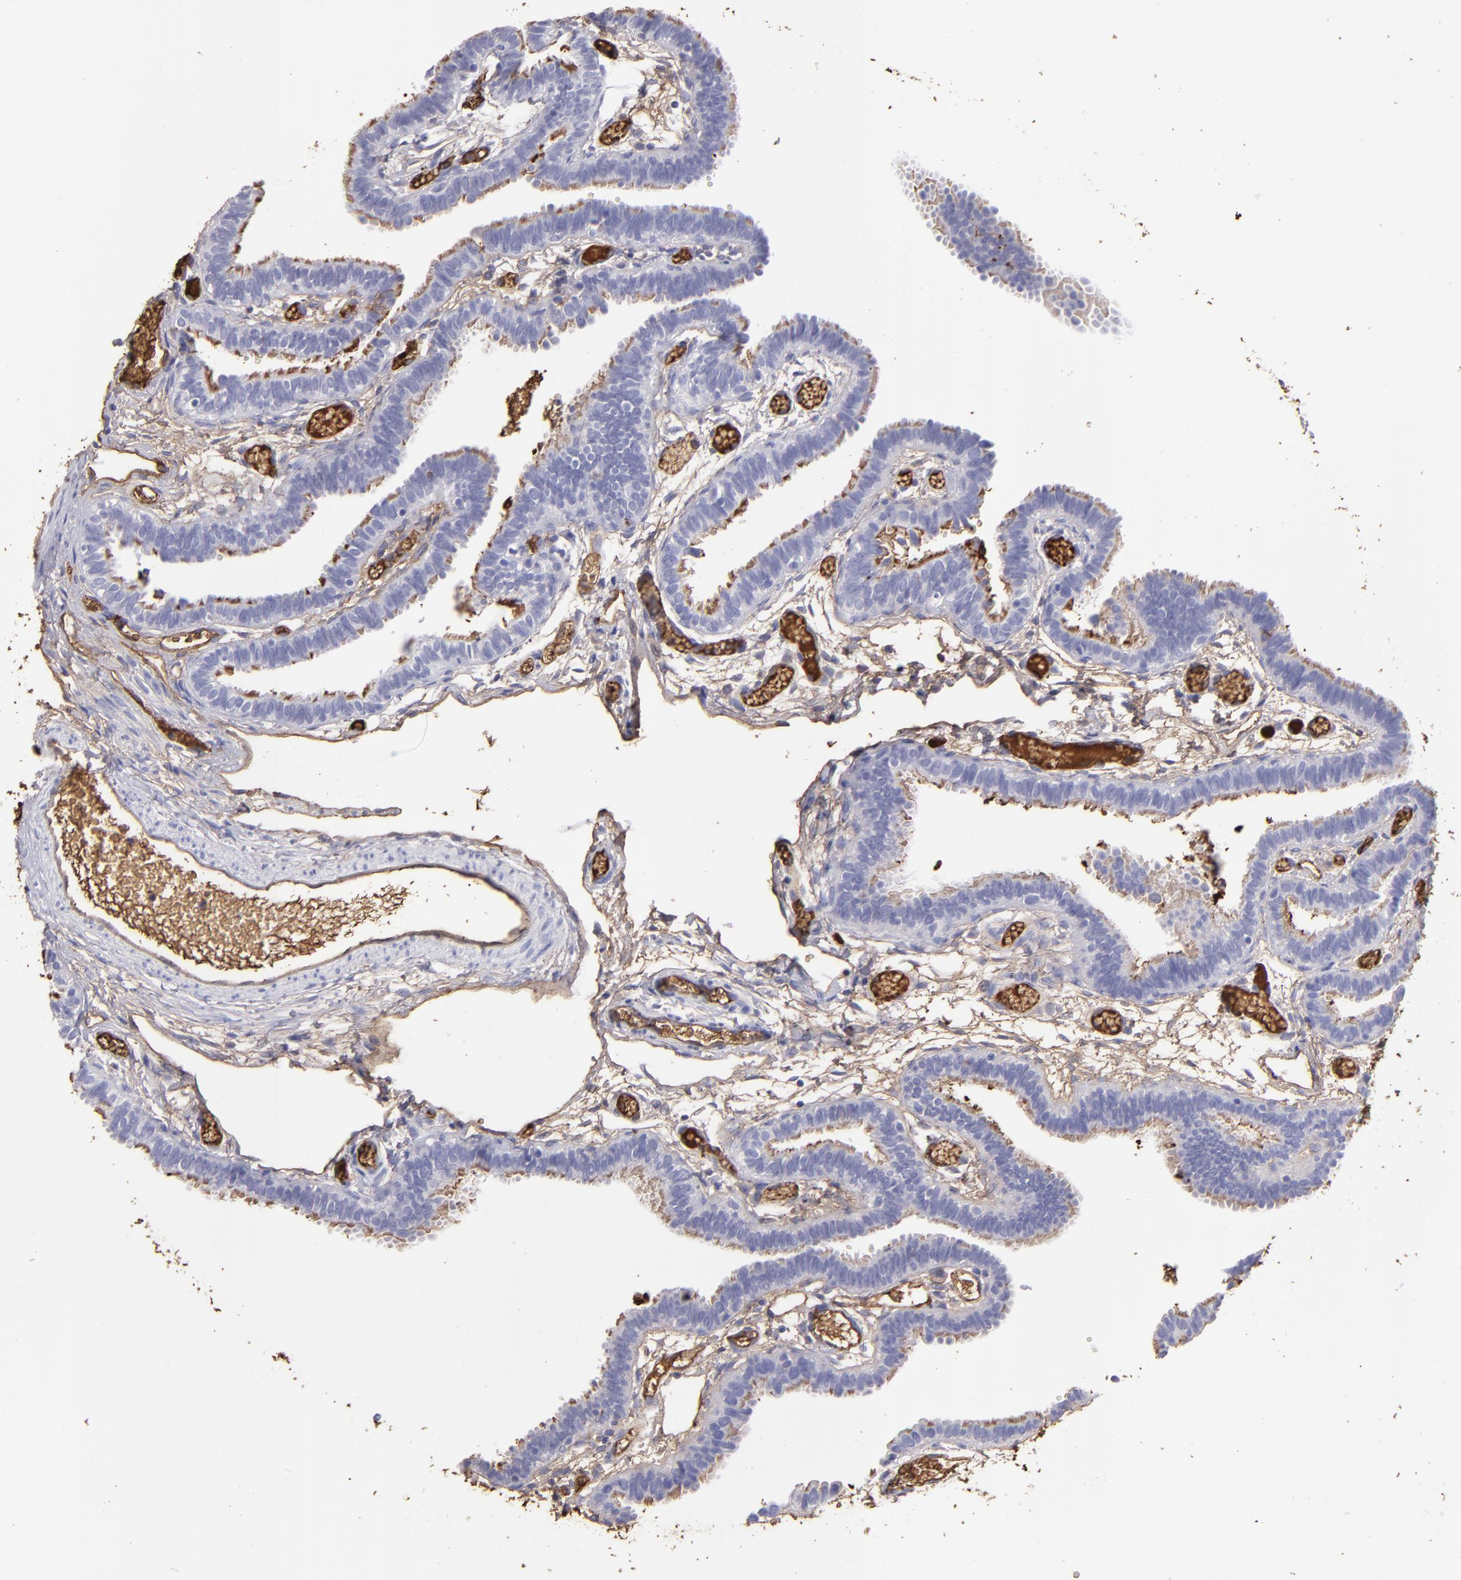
{"staining": {"intensity": "moderate", "quantity": "25%-75%", "location": "cytoplasmic/membranous"}, "tissue": "fallopian tube", "cell_type": "Glandular cells", "image_type": "normal", "snomed": [{"axis": "morphology", "description": "Normal tissue, NOS"}, {"axis": "topography", "description": "Fallopian tube"}], "caption": "Immunohistochemistry of normal fallopian tube reveals medium levels of moderate cytoplasmic/membranous positivity in approximately 25%-75% of glandular cells. Immunohistochemistry stains the protein of interest in brown and the nuclei are stained blue.", "gene": "FGB", "patient": {"sex": "female", "age": 29}}